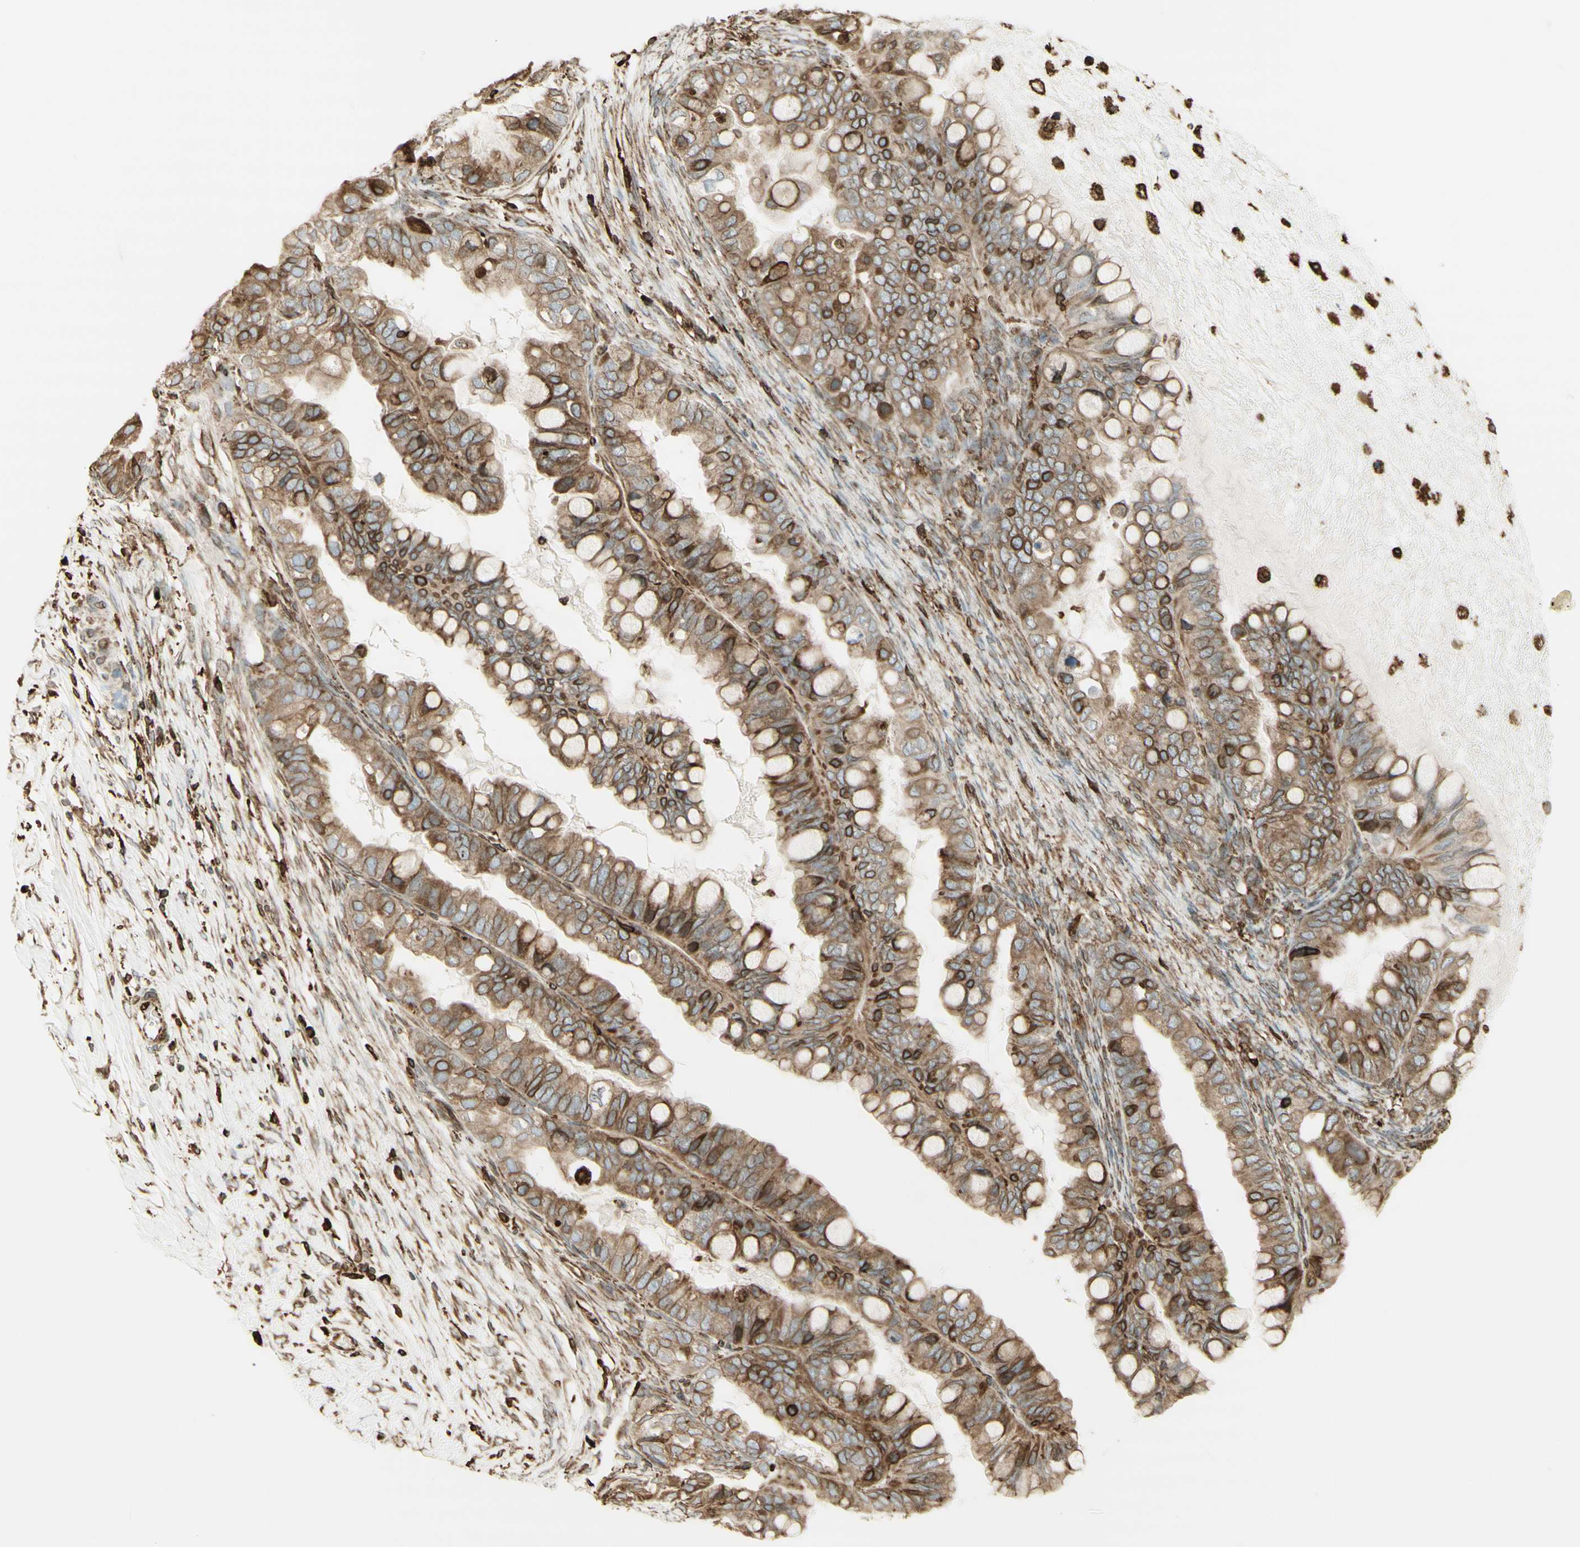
{"staining": {"intensity": "moderate", "quantity": "25%-75%", "location": "cytoplasmic/membranous"}, "tissue": "ovarian cancer", "cell_type": "Tumor cells", "image_type": "cancer", "snomed": [{"axis": "morphology", "description": "Cystadenocarcinoma, mucinous, NOS"}, {"axis": "topography", "description": "Ovary"}], "caption": "IHC (DAB) staining of human mucinous cystadenocarcinoma (ovarian) displays moderate cytoplasmic/membranous protein staining in approximately 25%-75% of tumor cells. (Brightfield microscopy of DAB IHC at high magnification).", "gene": "CANX", "patient": {"sex": "female", "age": 80}}